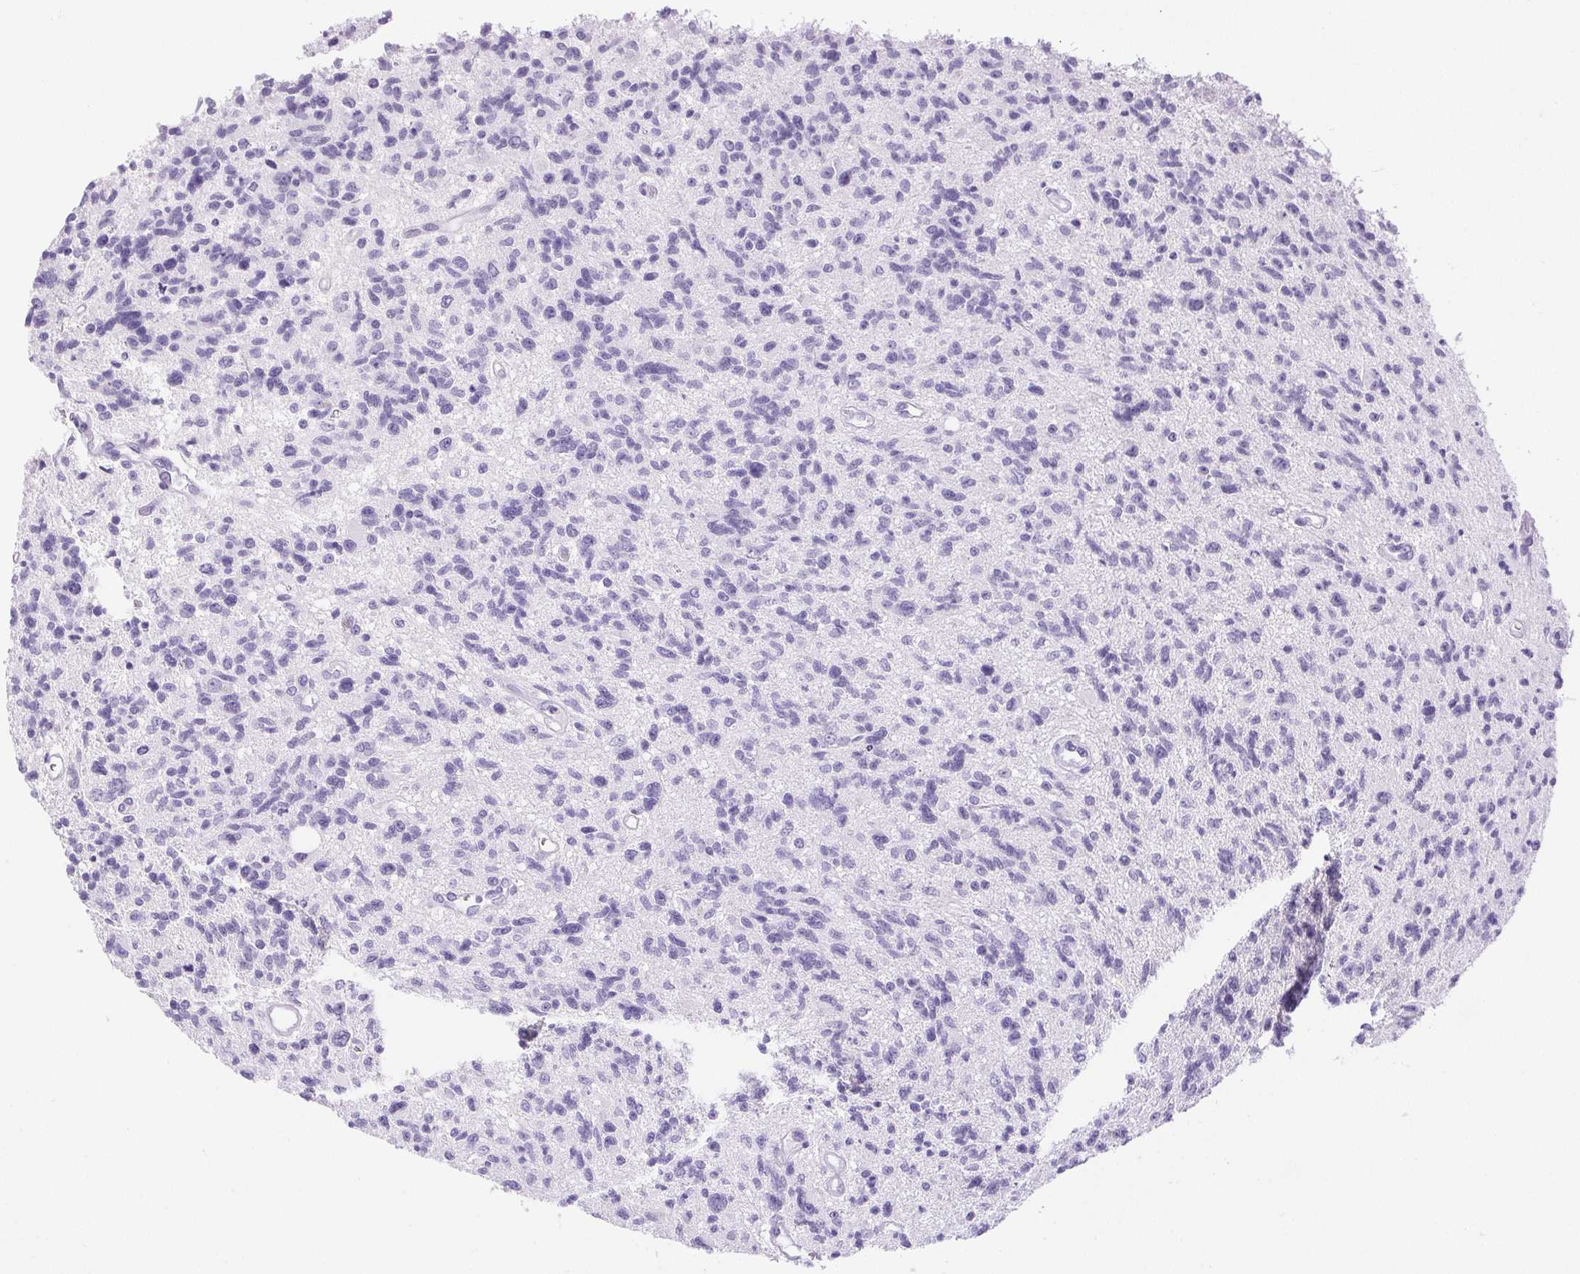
{"staining": {"intensity": "negative", "quantity": "none", "location": "none"}, "tissue": "glioma", "cell_type": "Tumor cells", "image_type": "cancer", "snomed": [{"axis": "morphology", "description": "Glioma, malignant, High grade"}, {"axis": "topography", "description": "Brain"}], "caption": "IHC micrograph of neoplastic tissue: human high-grade glioma (malignant) stained with DAB (3,3'-diaminobenzidine) demonstrates no significant protein staining in tumor cells.", "gene": "HLA-G", "patient": {"sex": "male", "age": 29}}